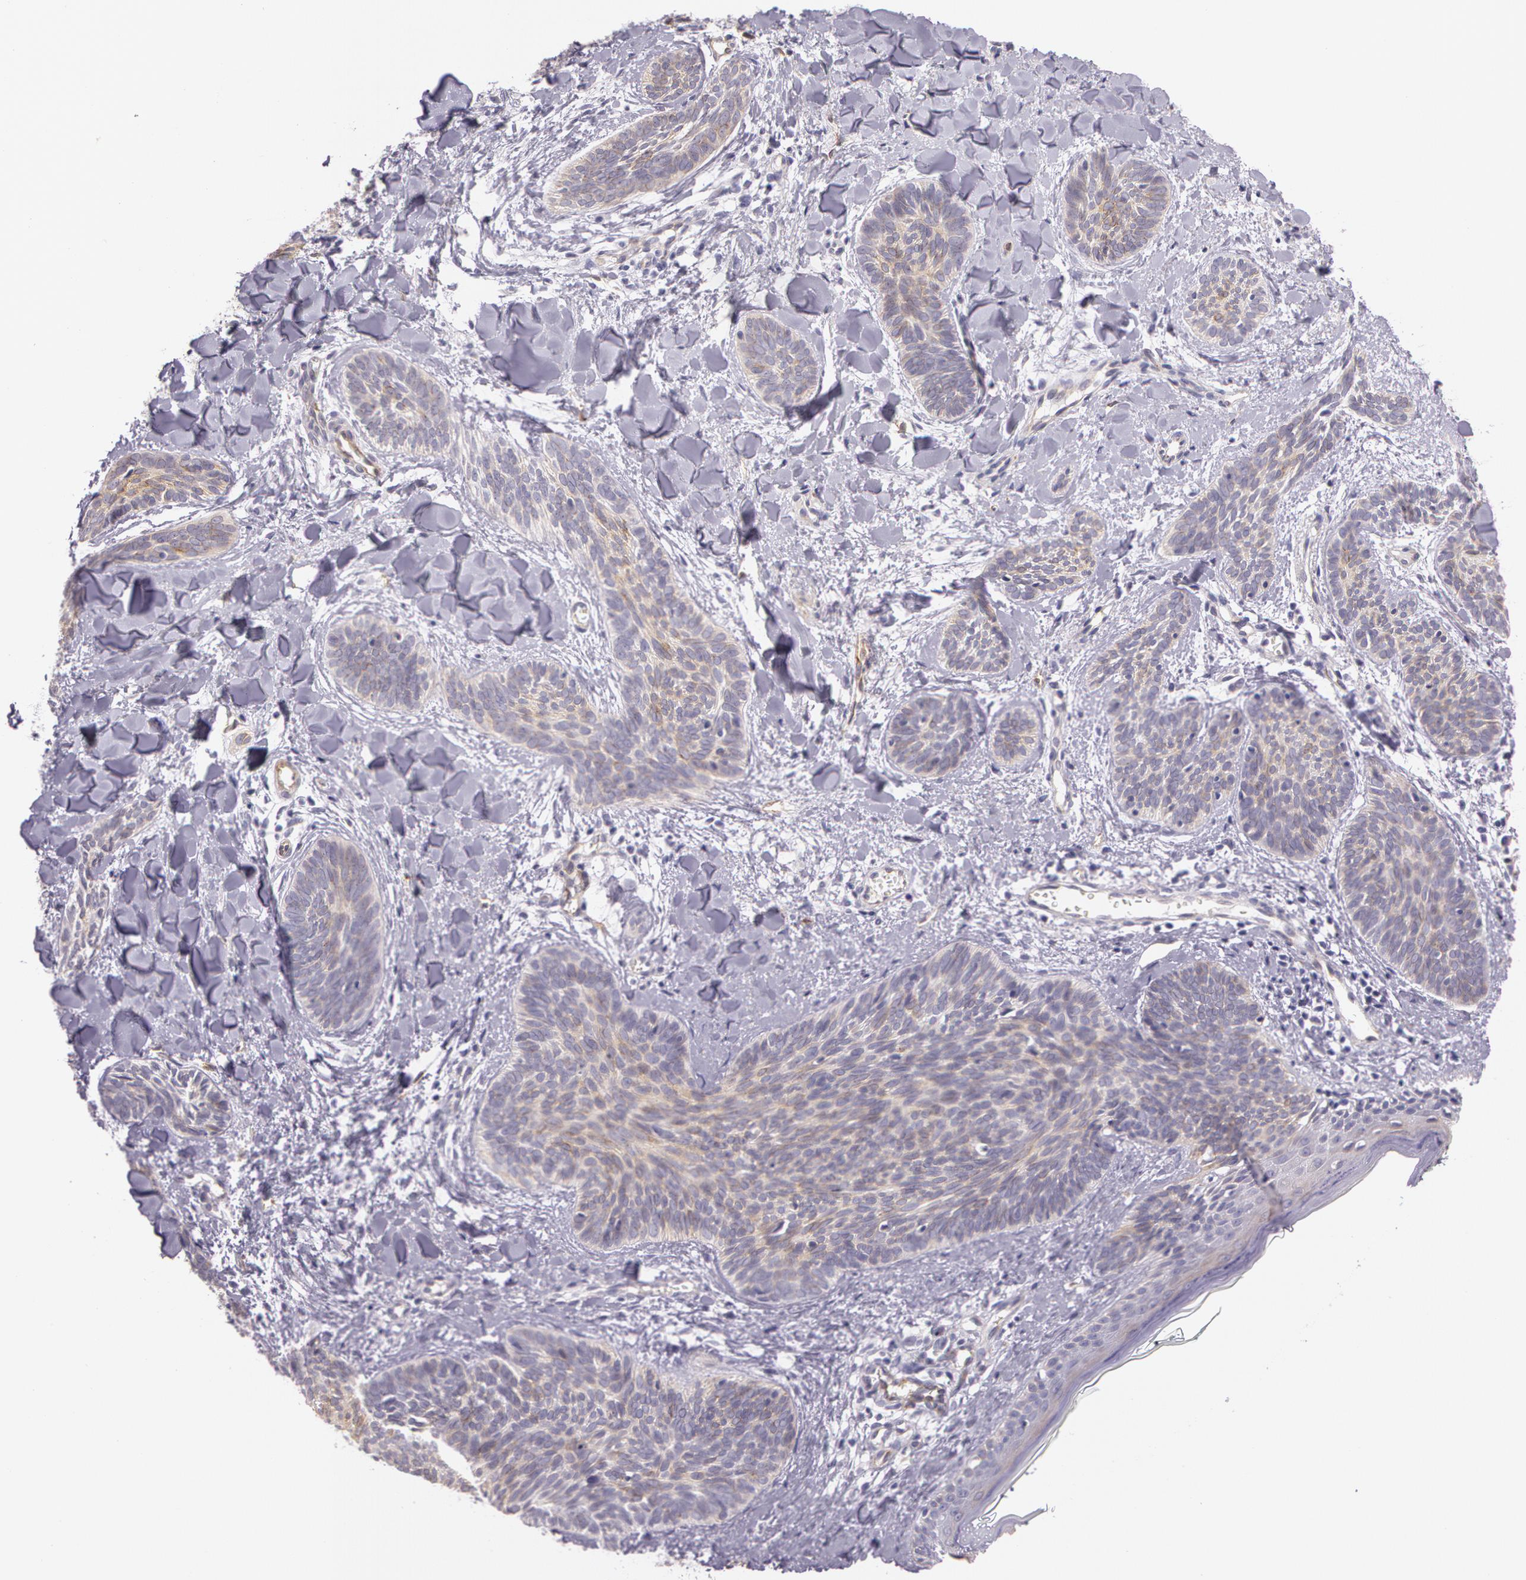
{"staining": {"intensity": "weak", "quantity": "25%-75%", "location": "cytoplasmic/membranous"}, "tissue": "skin cancer", "cell_type": "Tumor cells", "image_type": "cancer", "snomed": [{"axis": "morphology", "description": "Basal cell carcinoma"}, {"axis": "topography", "description": "Skin"}], "caption": "High-magnification brightfield microscopy of skin basal cell carcinoma stained with DAB (3,3'-diaminobenzidine) (brown) and counterstained with hematoxylin (blue). tumor cells exhibit weak cytoplasmic/membranous expression is present in approximately25%-75% of cells. (DAB = brown stain, brightfield microscopy at high magnification).", "gene": "APP", "patient": {"sex": "female", "age": 81}}